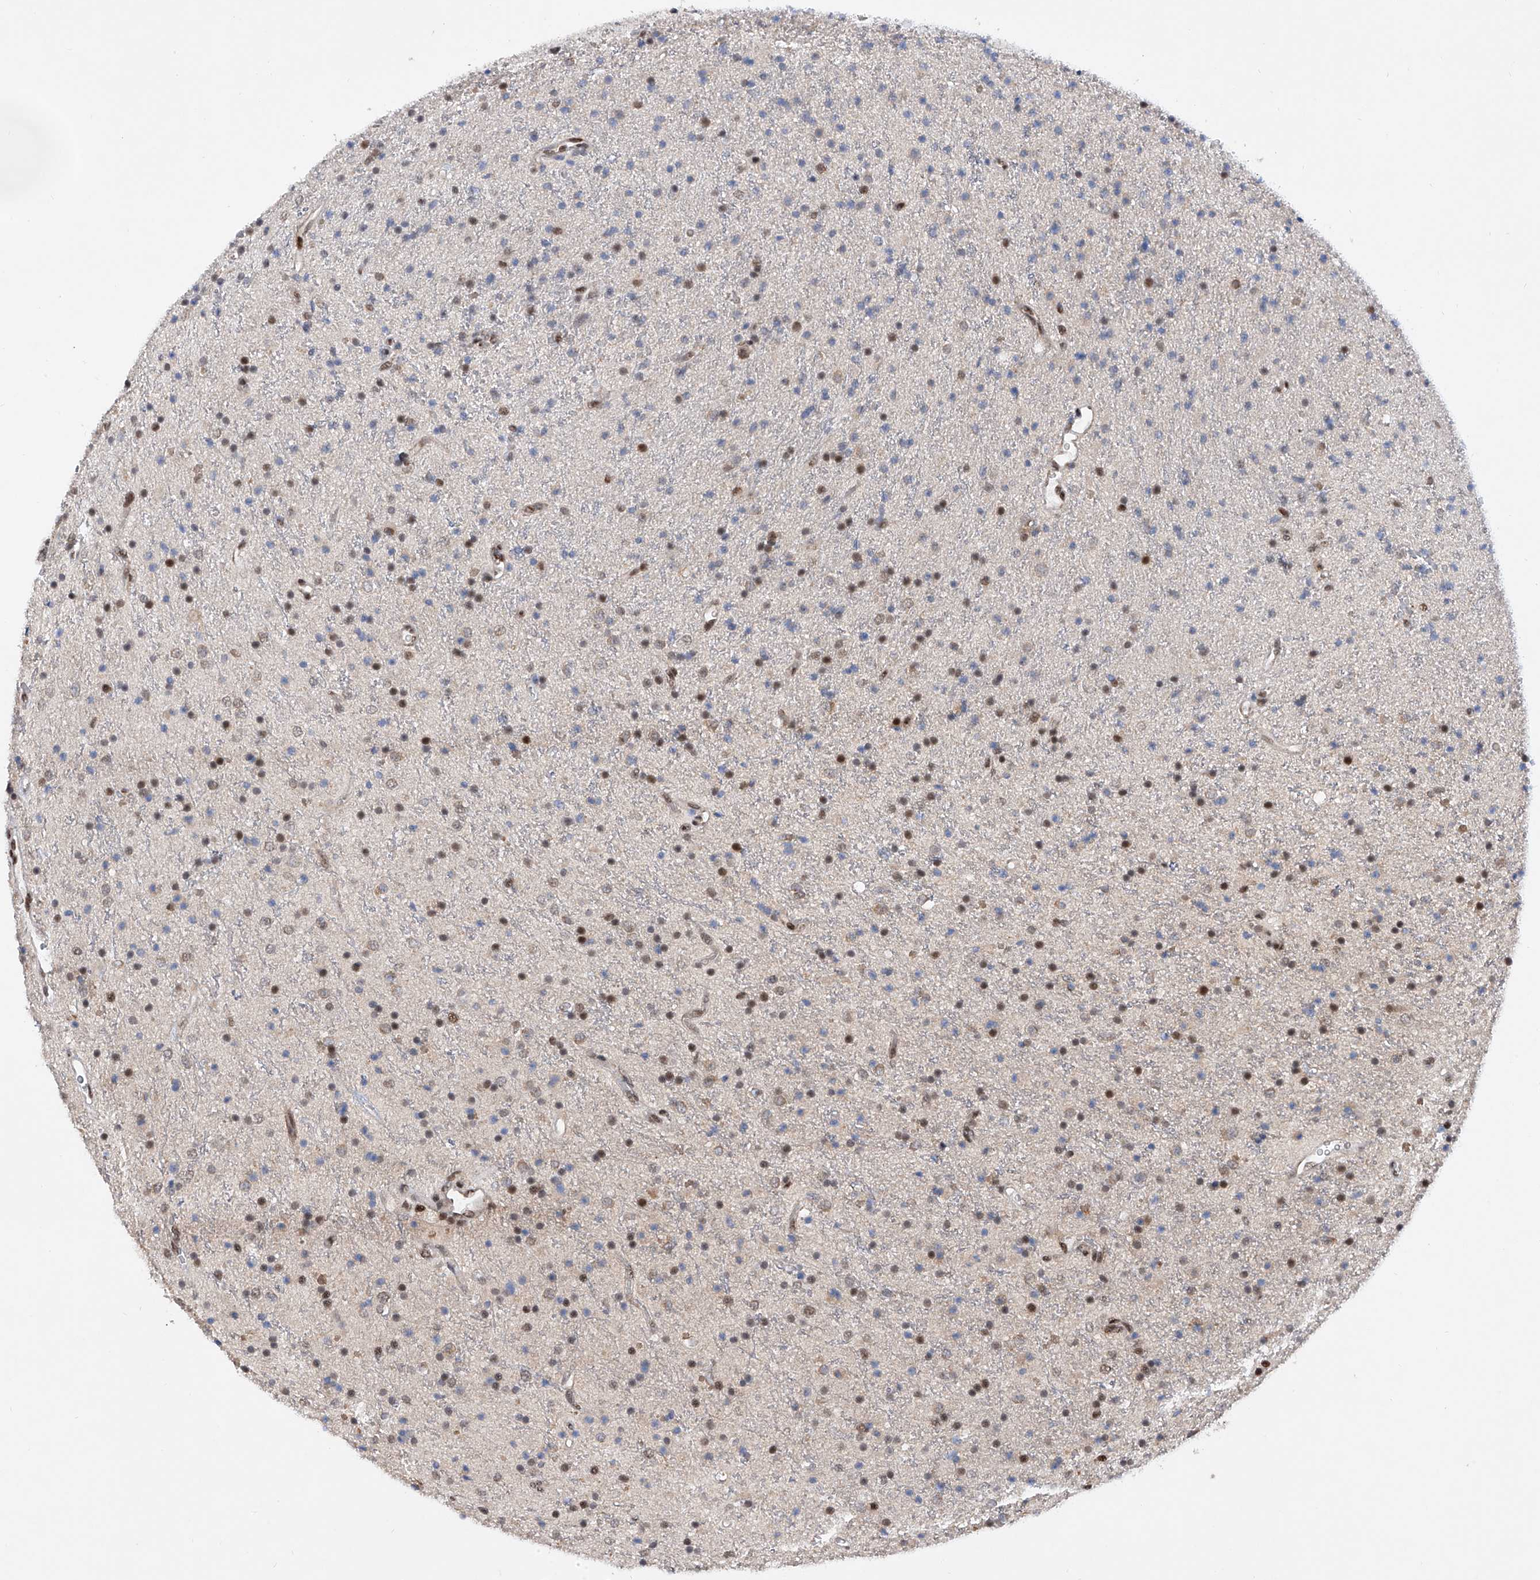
{"staining": {"intensity": "moderate", "quantity": "25%-75%", "location": "nuclear"}, "tissue": "glioma", "cell_type": "Tumor cells", "image_type": "cancer", "snomed": [{"axis": "morphology", "description": "Glioma, malignant, High grade"}, {"axis": "topography", "description": "Brain"}], "caption": "Human high-grade glioma (malignant) stained with a protein marker exhibits moderate staining in tumor cells.", "gene": "RAD54L", "patient": {"sex": "male", "age": 34}}